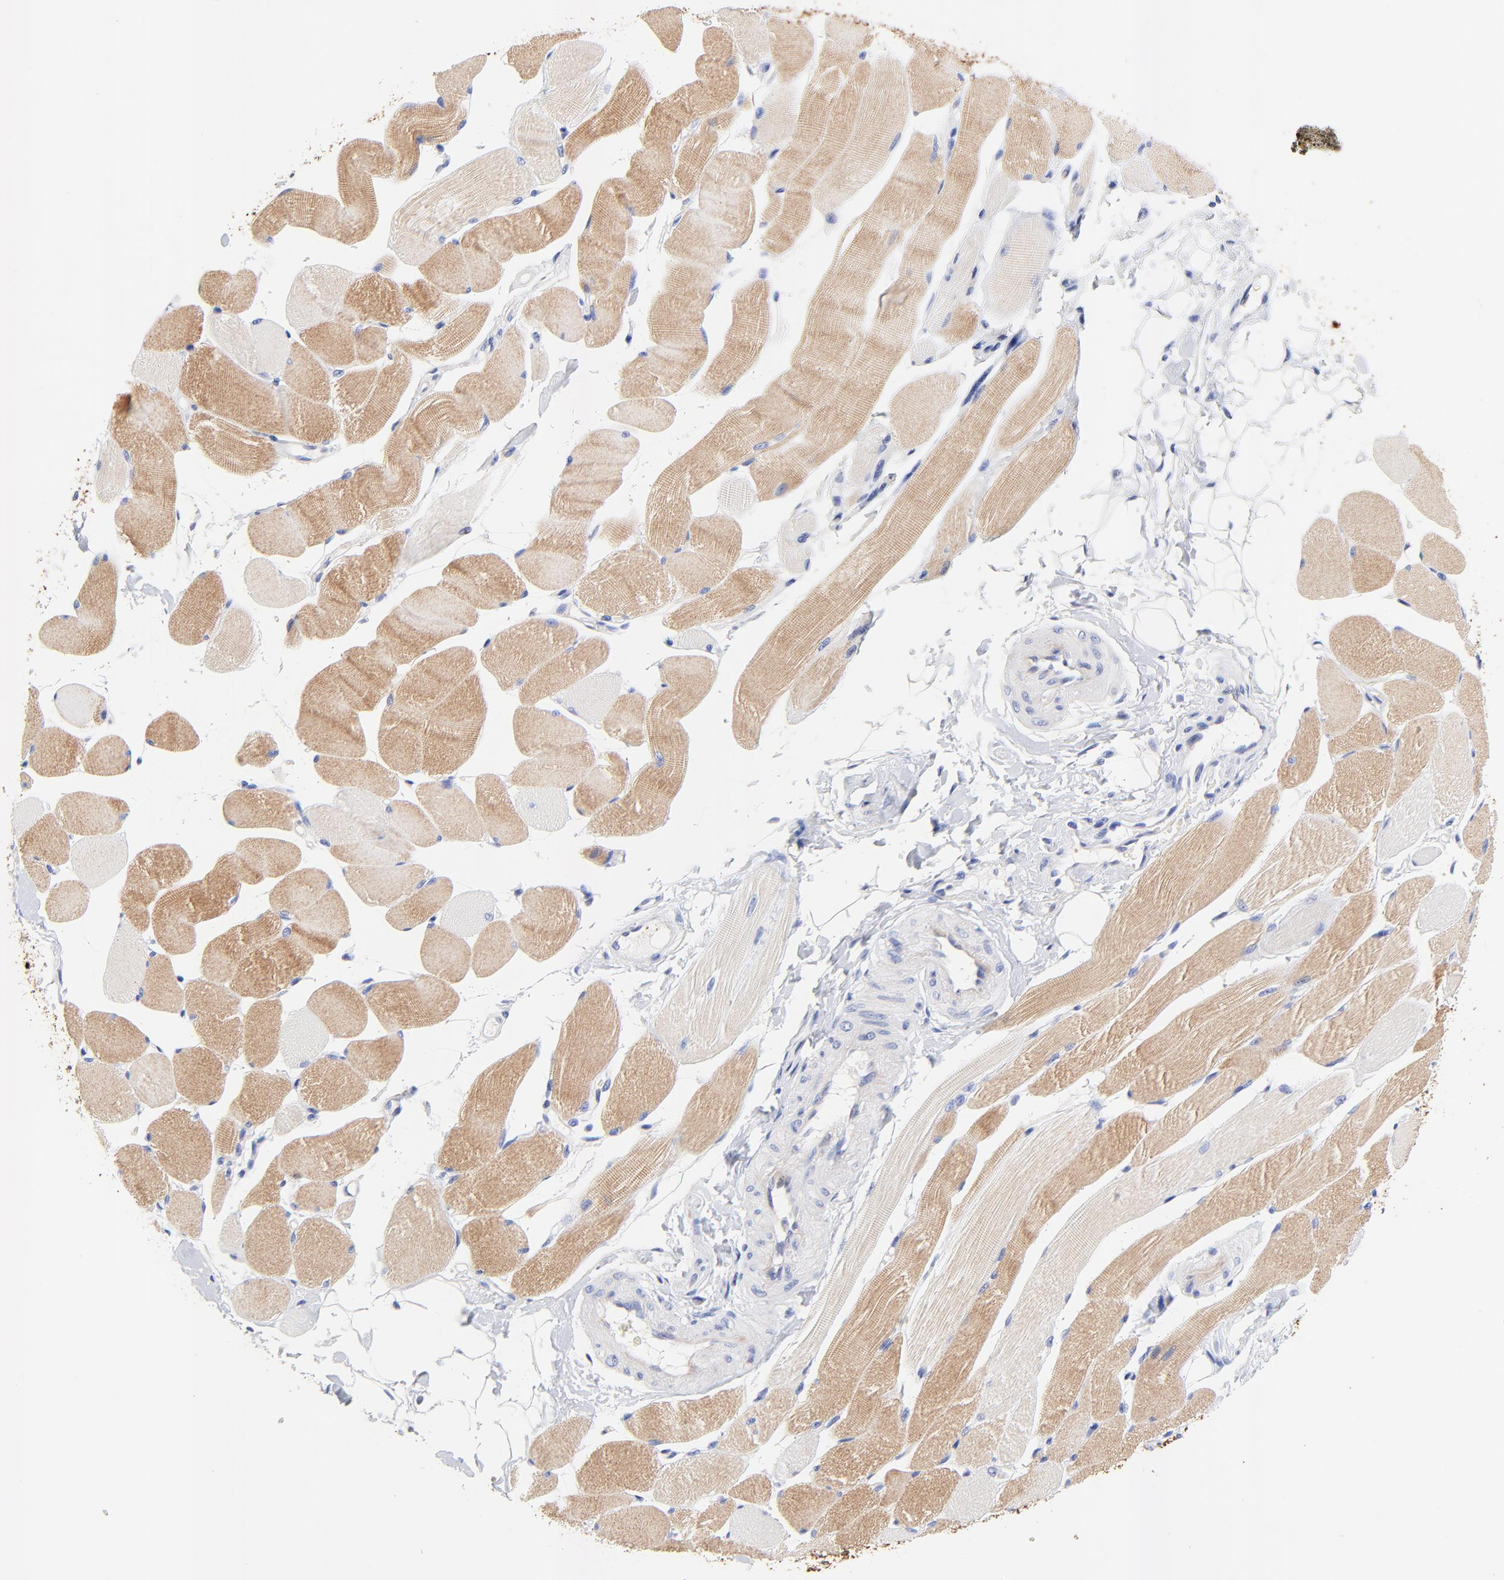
{"staining": {"intensity": "moderate", "quantity": "25%-75%", "location": "cytoplasmic/membranous"}, "tissue": "skeletal muscle", "cell_type": "Myocytes", "image_type": "normal", "snomed": [{"axis": "morphology", "description": "Normal tissue, NOS"}, {"axis": "topography", "description": "Skeletal muscle"}, {"axis": "topography", "description": "Peripheral nerve tissue"}], "caption": "A brown stain shows moderate cytoplasmic/membranous expression of a protein in myocytes of unremarkable skeletal muscle.", "gene": "FAM117B", "patient": {"sex": "female", "age": 84}}